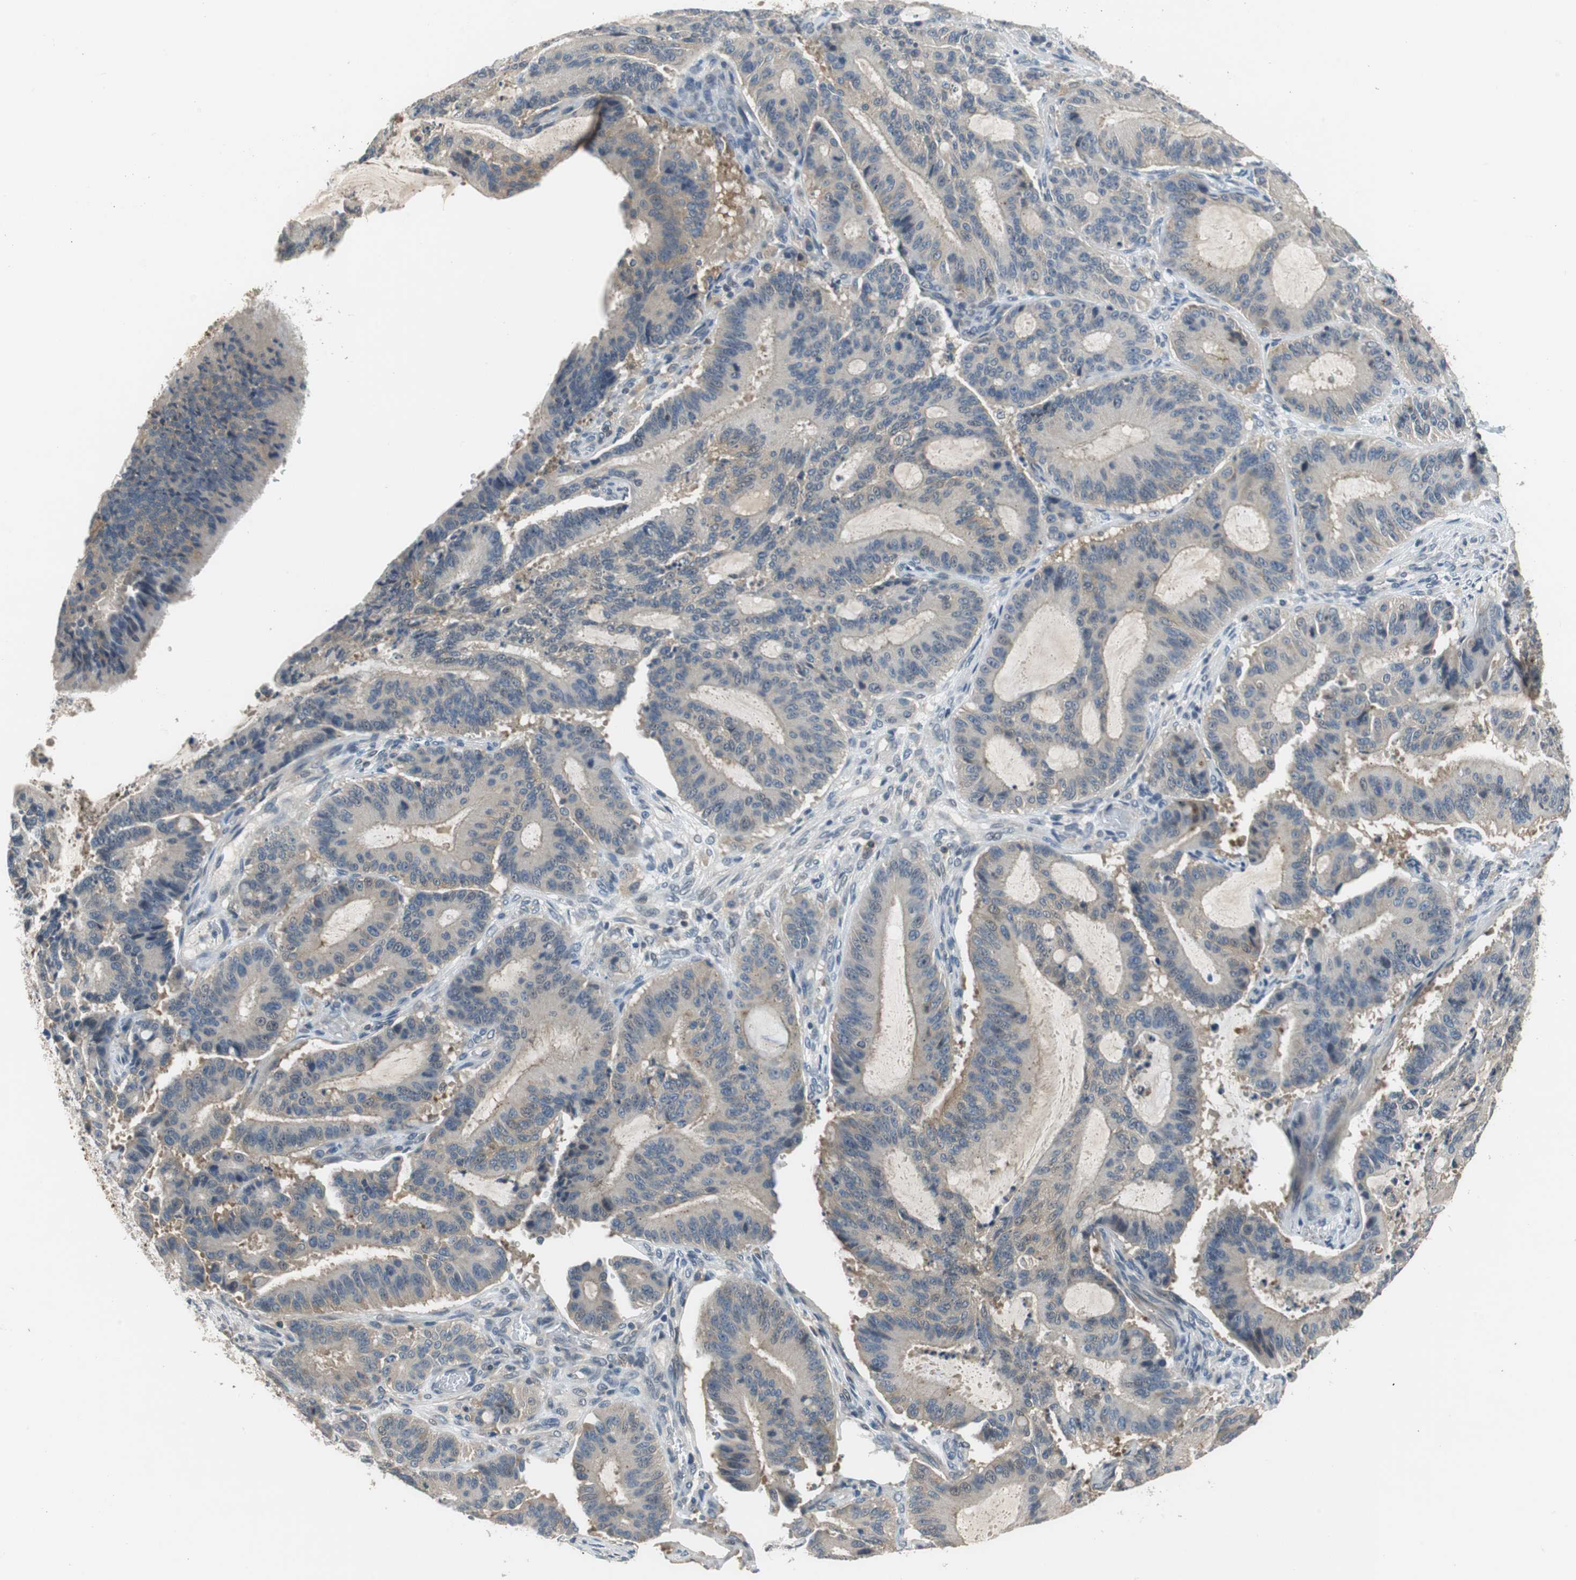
{"staining": {"intensity": "weak", "quantity": "25%-75%", "location": "cytoplasmic/membranous"}, "tissue": "liver cancer", "cell_type": "Tumor cells", "image_type": "cancer", "snomed": [{"axis": "morphology", "description": "Cholangiocarcinoma"}, {"axis": "topography", "description": "Liver"}], "caption": "Liver cholangiocarcinoma stained with IHC reveals weak cytoplasmic/membranous positivity in approximately 25%-75% of tumor cells. The staining is performed using DAB (3,3'-diaminobenzidine) brown chromogen to label protein expression. The nuclei are counter-stained blue using hematoxylin.", "gene": "GLCCI1", "patient": {"sex": "female", "age": 73}}